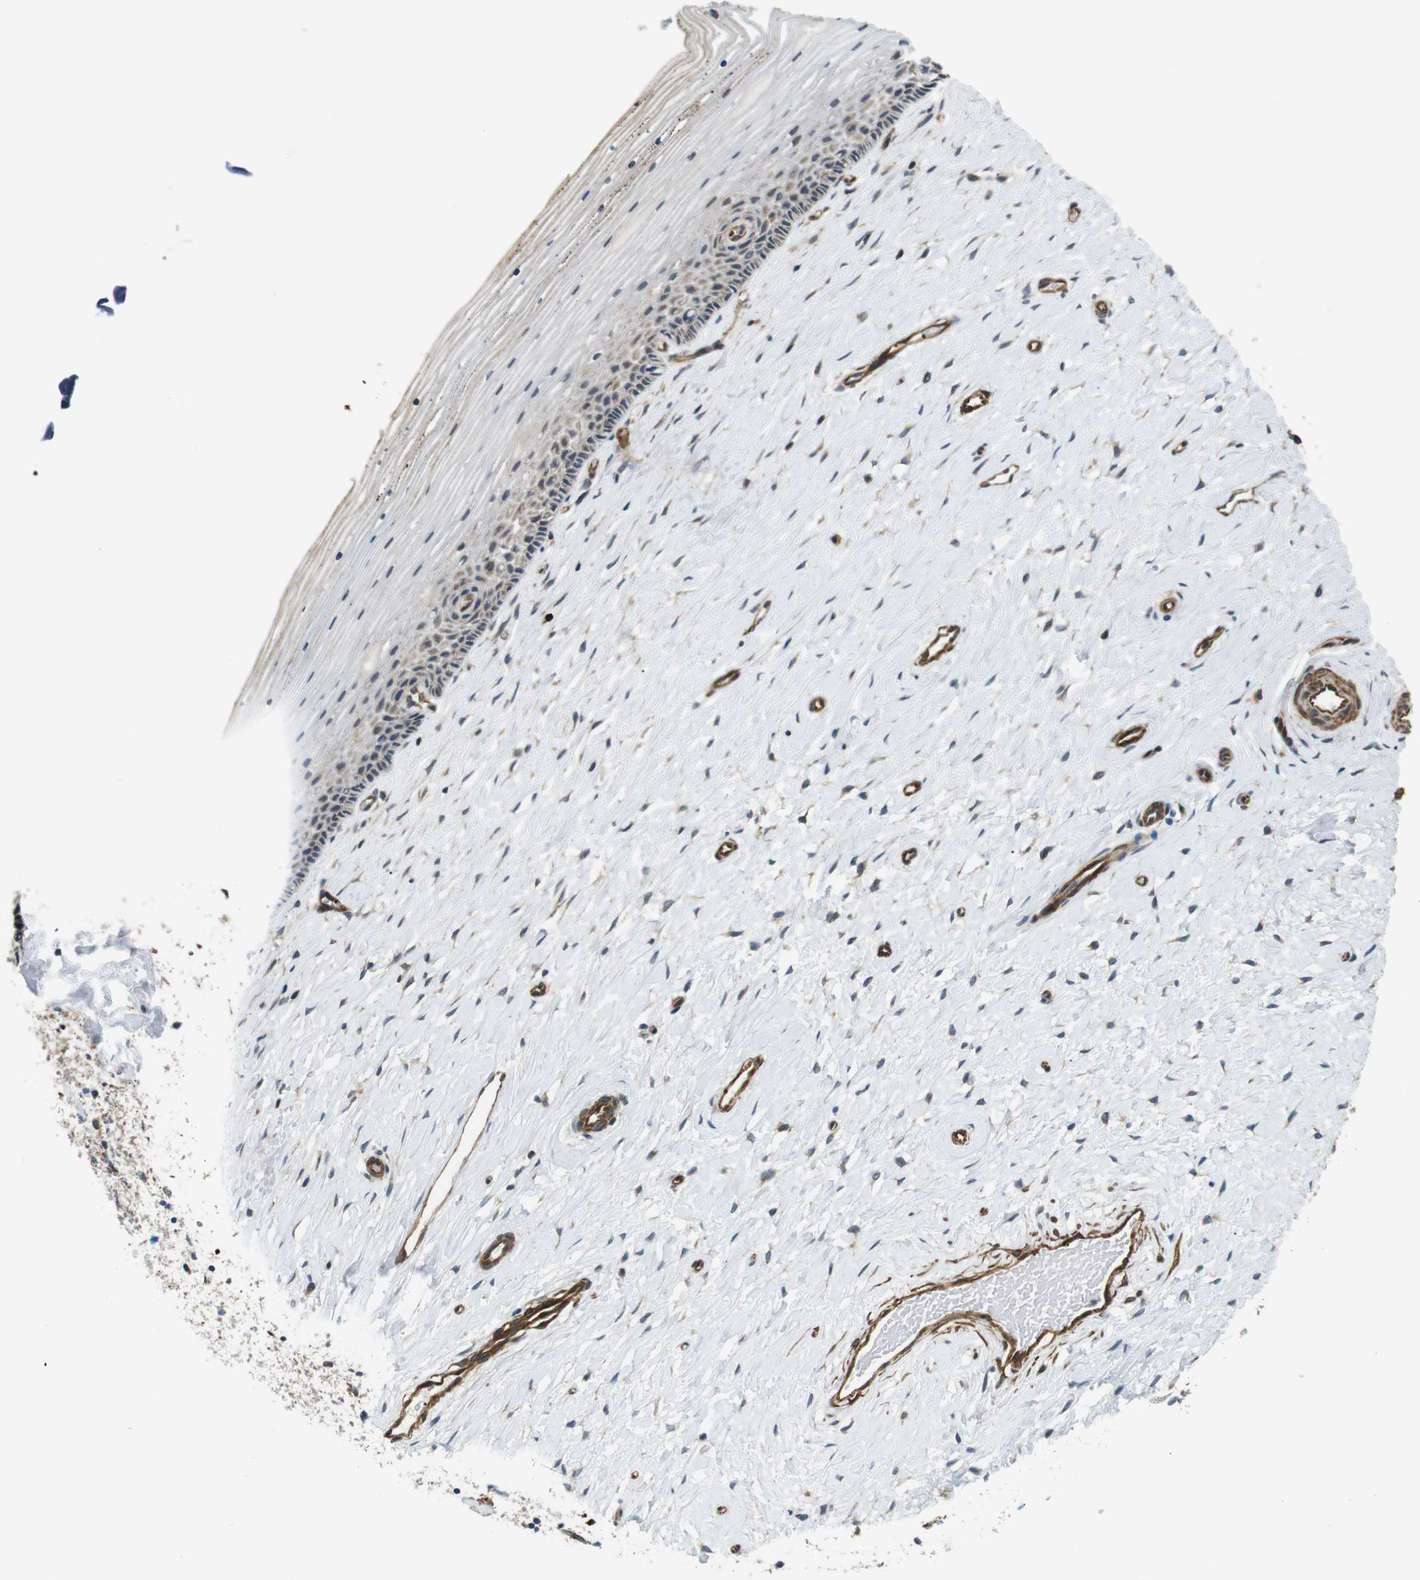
{"staining": {"intensity": "weak", "quantity": ">75%", "location": "cytoplasmic/membranous"}, "tissue": "cervix", "cell_type": "Glandular cells", "image_type": "normal", "snomed": [{"axis": "morphology", "description": "Normal tissue, NOS"}, {"axis": "topography", "description": "Cervix"}], "caption": "Immunohistochemistry histopathology image of normal human cervix stained for a protein (brown), which displays low levels of weak cytoplasmic/membranous staining in approximately >75% of glandular cells.", "gene": "TSC1", "patient": {"sex": "female", "age": 39}}